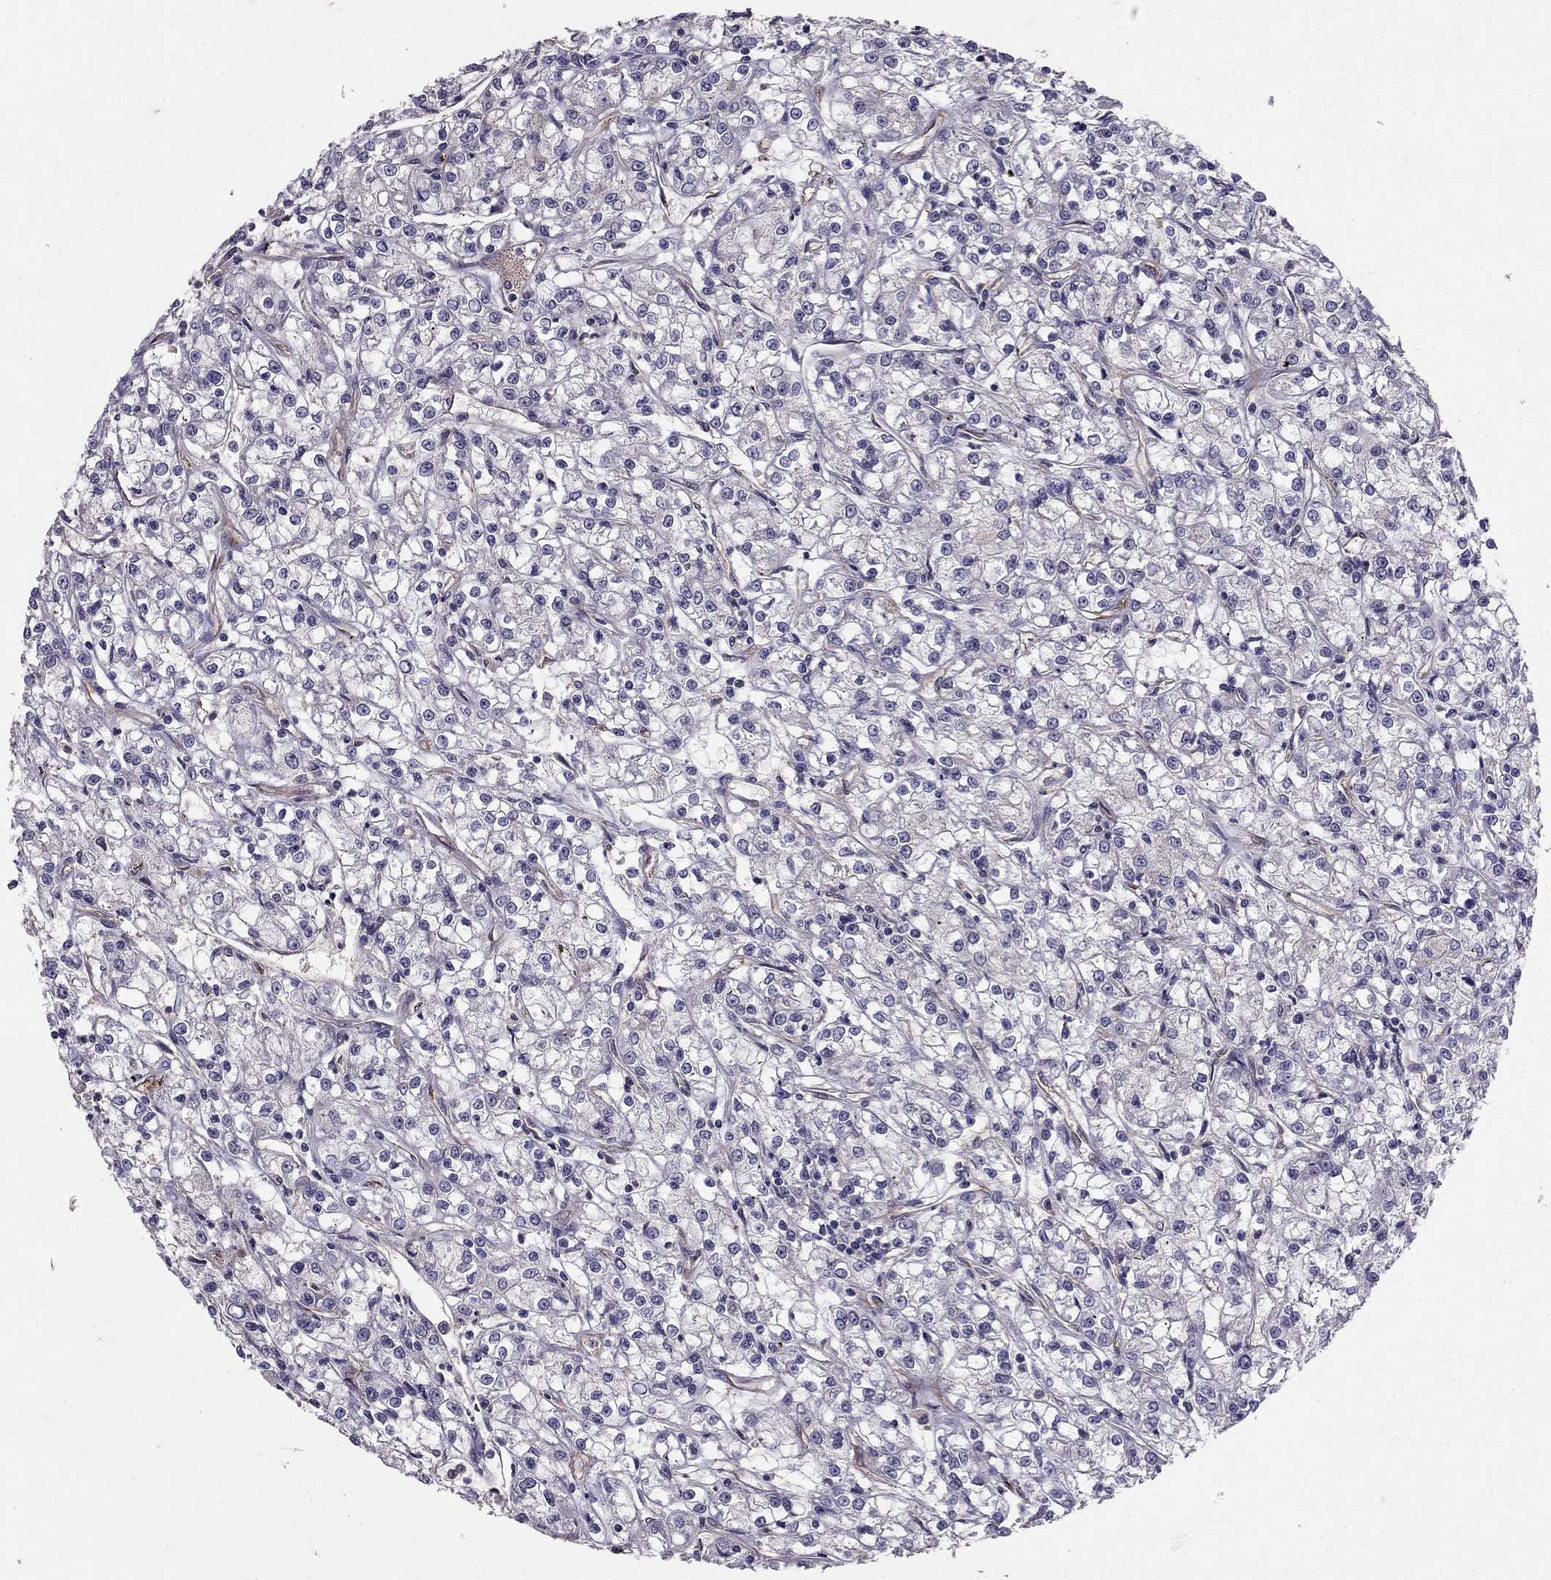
{"staining": {"intensity": "negative", "quantity": "none", "location": "none"}, "tissue": "renal cancer", "cell_type": "Tumor cells", "image_type": "cancer", "snomed": [{"axis": "morphology", "description": "Adenocarcinoma, NOS"}, {"axis": "topography", "description": "Kidney"}], "caption": "There is no significant expression in tumor cells of renal cancer (adenocarcinoma).", "gene": "RASIP1", "patient": {"sex": "female", "age": 59}}